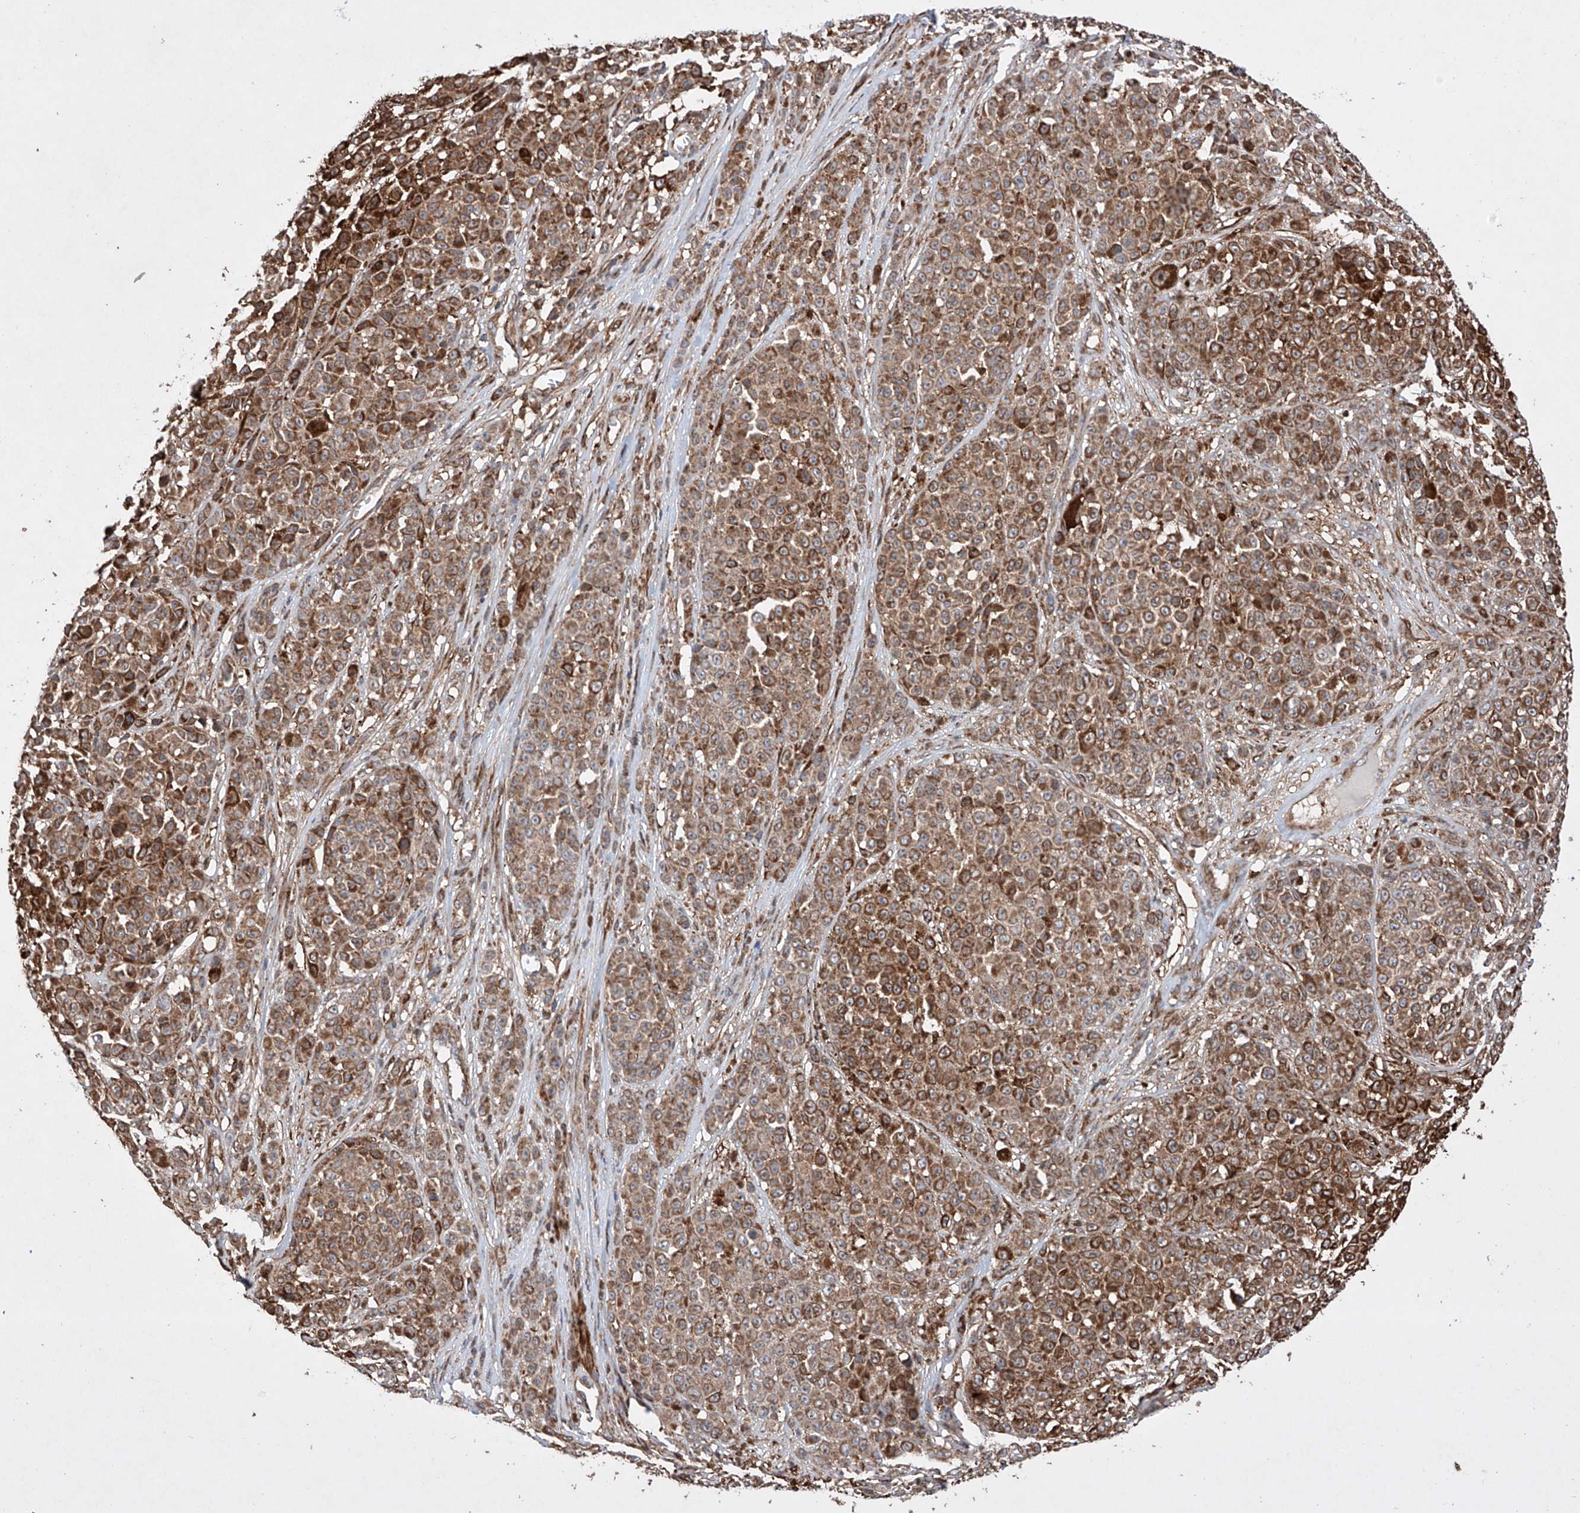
{"staining": {"intensity": "strong", "quantity": ">75%", "location": "cytoplasmic/membranous"}, "tissue": "melanoma", "cell_type": "Tumor cells", "image_type": "cancer", "snomed": [{"axis": "morphology", "description": "Malignant melanoma, NOS"}, {"axis": "topography", "description": "Skin"}], "caption": "A high-resolution image shows immunohistochemistry staining of melanoma, which displays strong cytoplasmic/membranous positivity in about >75% of tumor cells.", "gene": "TIMM23", "patient": {"sex": "female", "age": 94}}